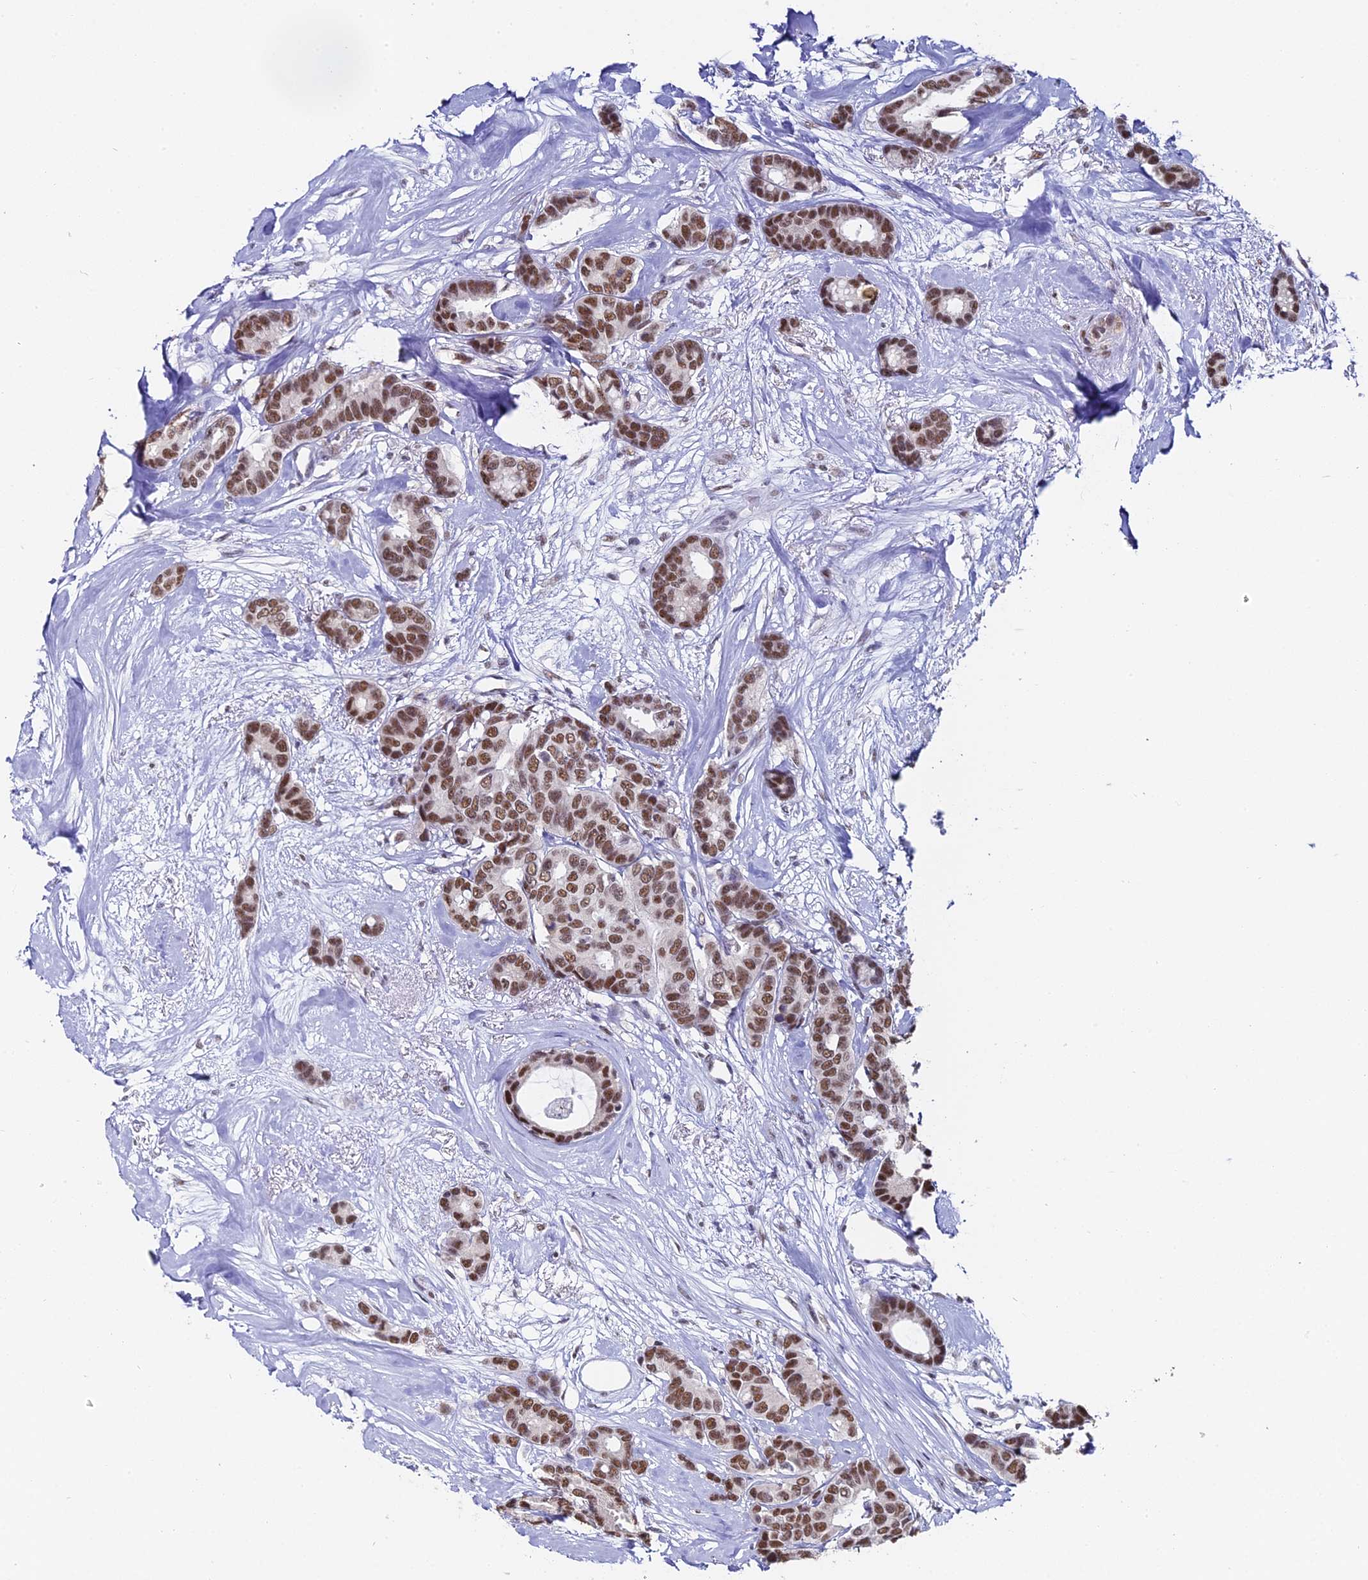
{"staining": {"intensity": "moderate", "quantity": ">75%", "location": "nuclear"}, "tissue": "breast cancer", "cell_type": "Tumor cells", "image_type": "cancer", "snomed": [{"axis": "morphology", "description": "Duct carcinoma"}, {"axis": "topography", "description": "Breast"}], "caption": "Immunohistochemistry histopathology image of neoplastic tissue: human breast cancer stained using immunohistochemistry (IHC) exhibits medium levels of moderate protein expression localized specifically in the nuclear of tumor cells, appearing as a nuclear brown color.", "gene": "CD2BP2", "patient": {"sex": "female", "age": 87}}